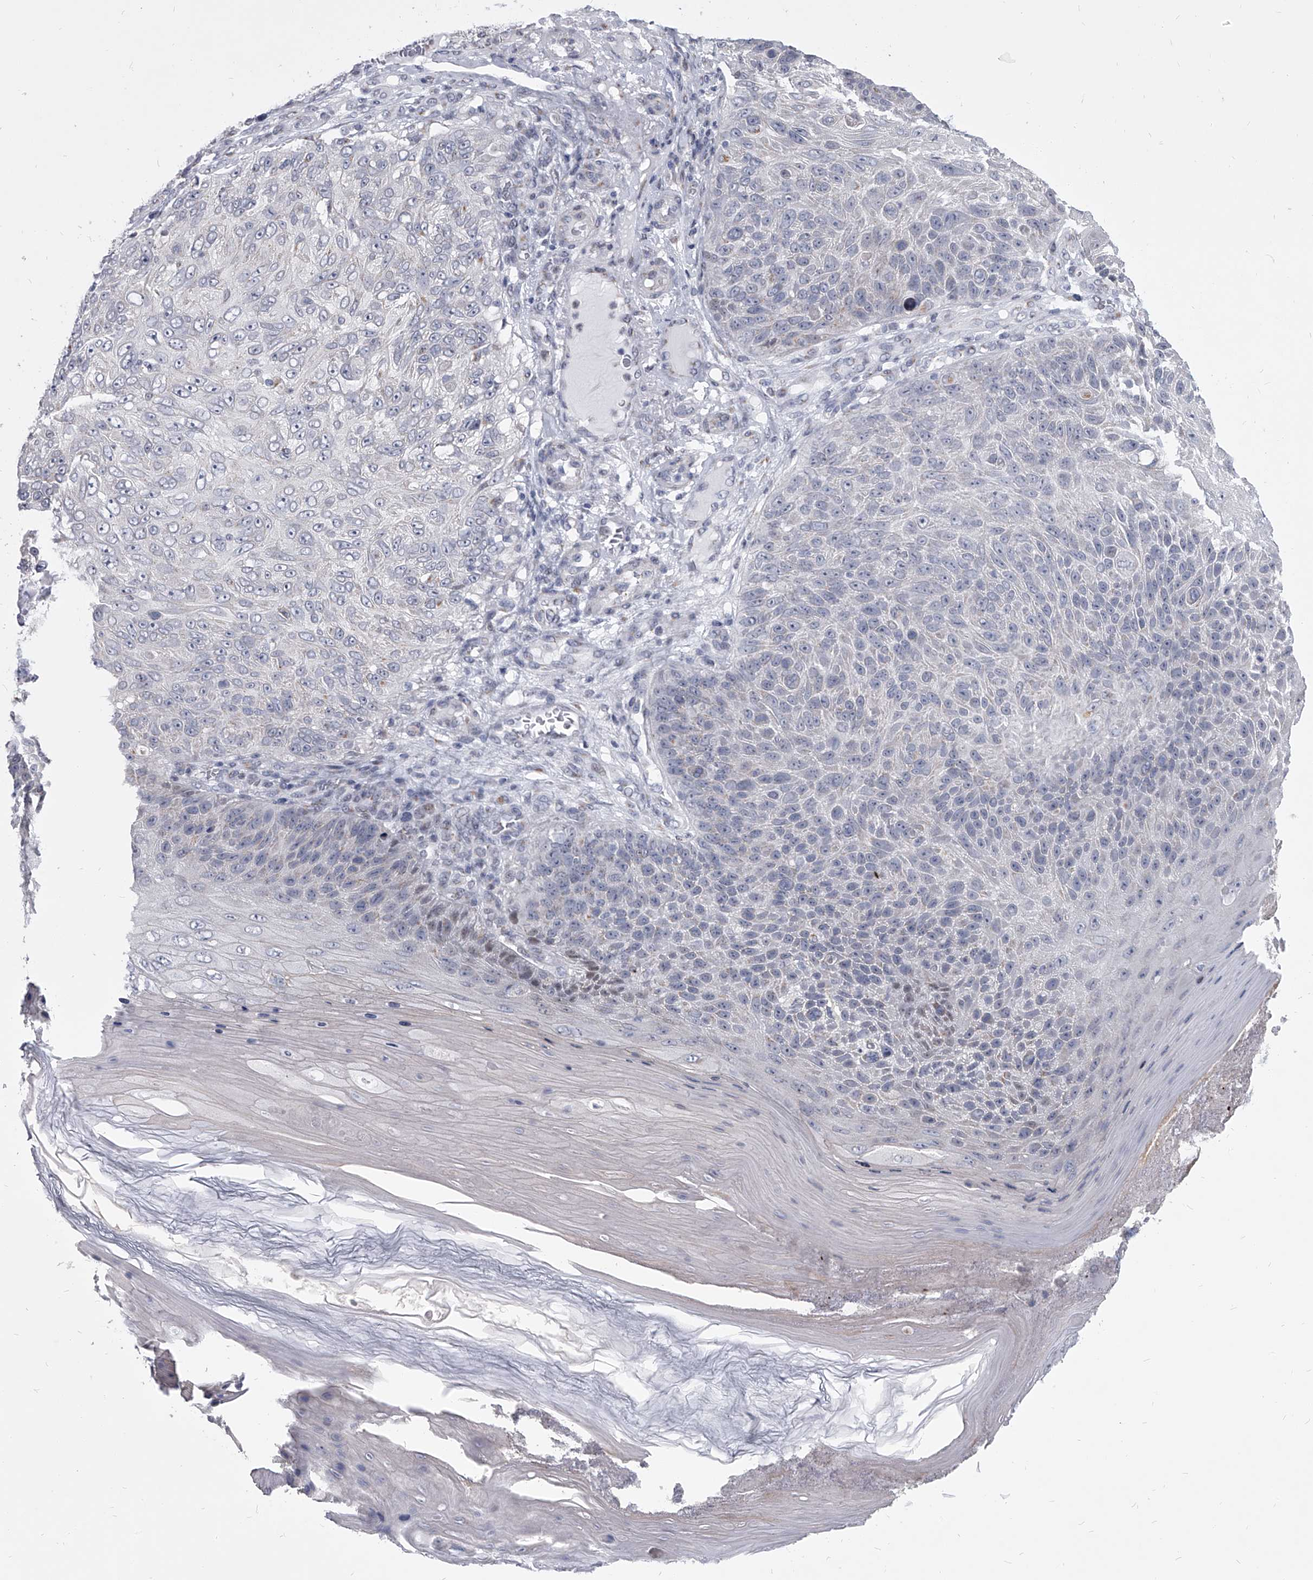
{"staining": {"intensity": "negative", "quantity": "none", "location": "none"}, "tissue": "skin cancer", "cell_type": "Tumor cells", "image_type": "cancer", "snomed": [{"axis": "morphology", "description": "Squamous cell carcinoma, NOS"}, {"axis": "topography", "description": "Skin"}], "caption": "This is an immunohistochemistry photomicrograph of skin cancer (squamous cell carcinoma). There is no staining in tumor cells.", "gene": "EVA1C", "patient": {"sex": "female", "age": 88}}